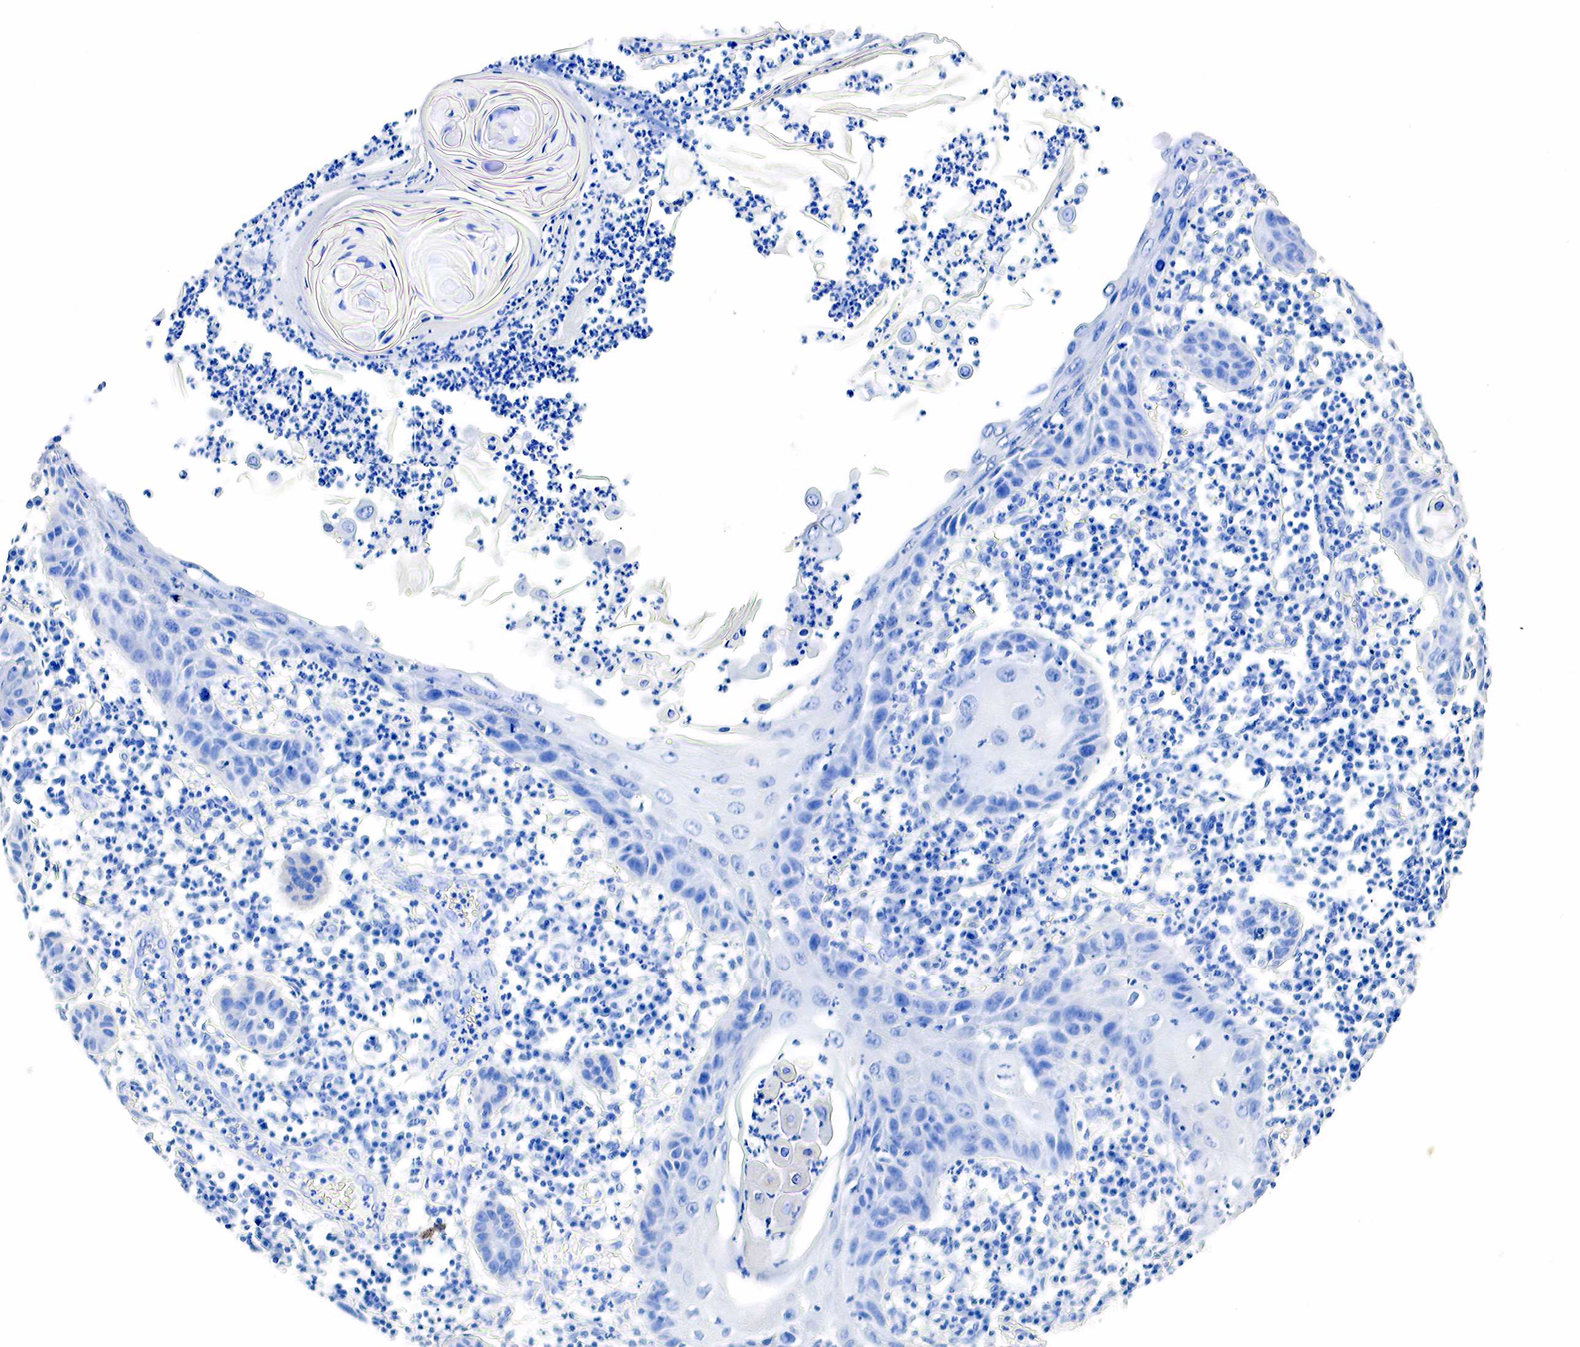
{"staining": {"intensity": "negative", "quantity": "none", "location": "none"}, "tissue": "skin cancer", "cell_type": "Tumor cells", "image_type": "cancer", "snomed": [{"axis": "morphology", "description": "Squamous cell carcinoma, NOS"}, {"axis": "topography", "description": "Skin"}], "caption": "IHC photomicrograph of neoplastic tissue: skin cancer (squamous cell carcinoma) stained with DAB displays no significant protein staining in tumor cells.", "gene": "ACP3", "patient": {"sex": "female", "age": 74}}